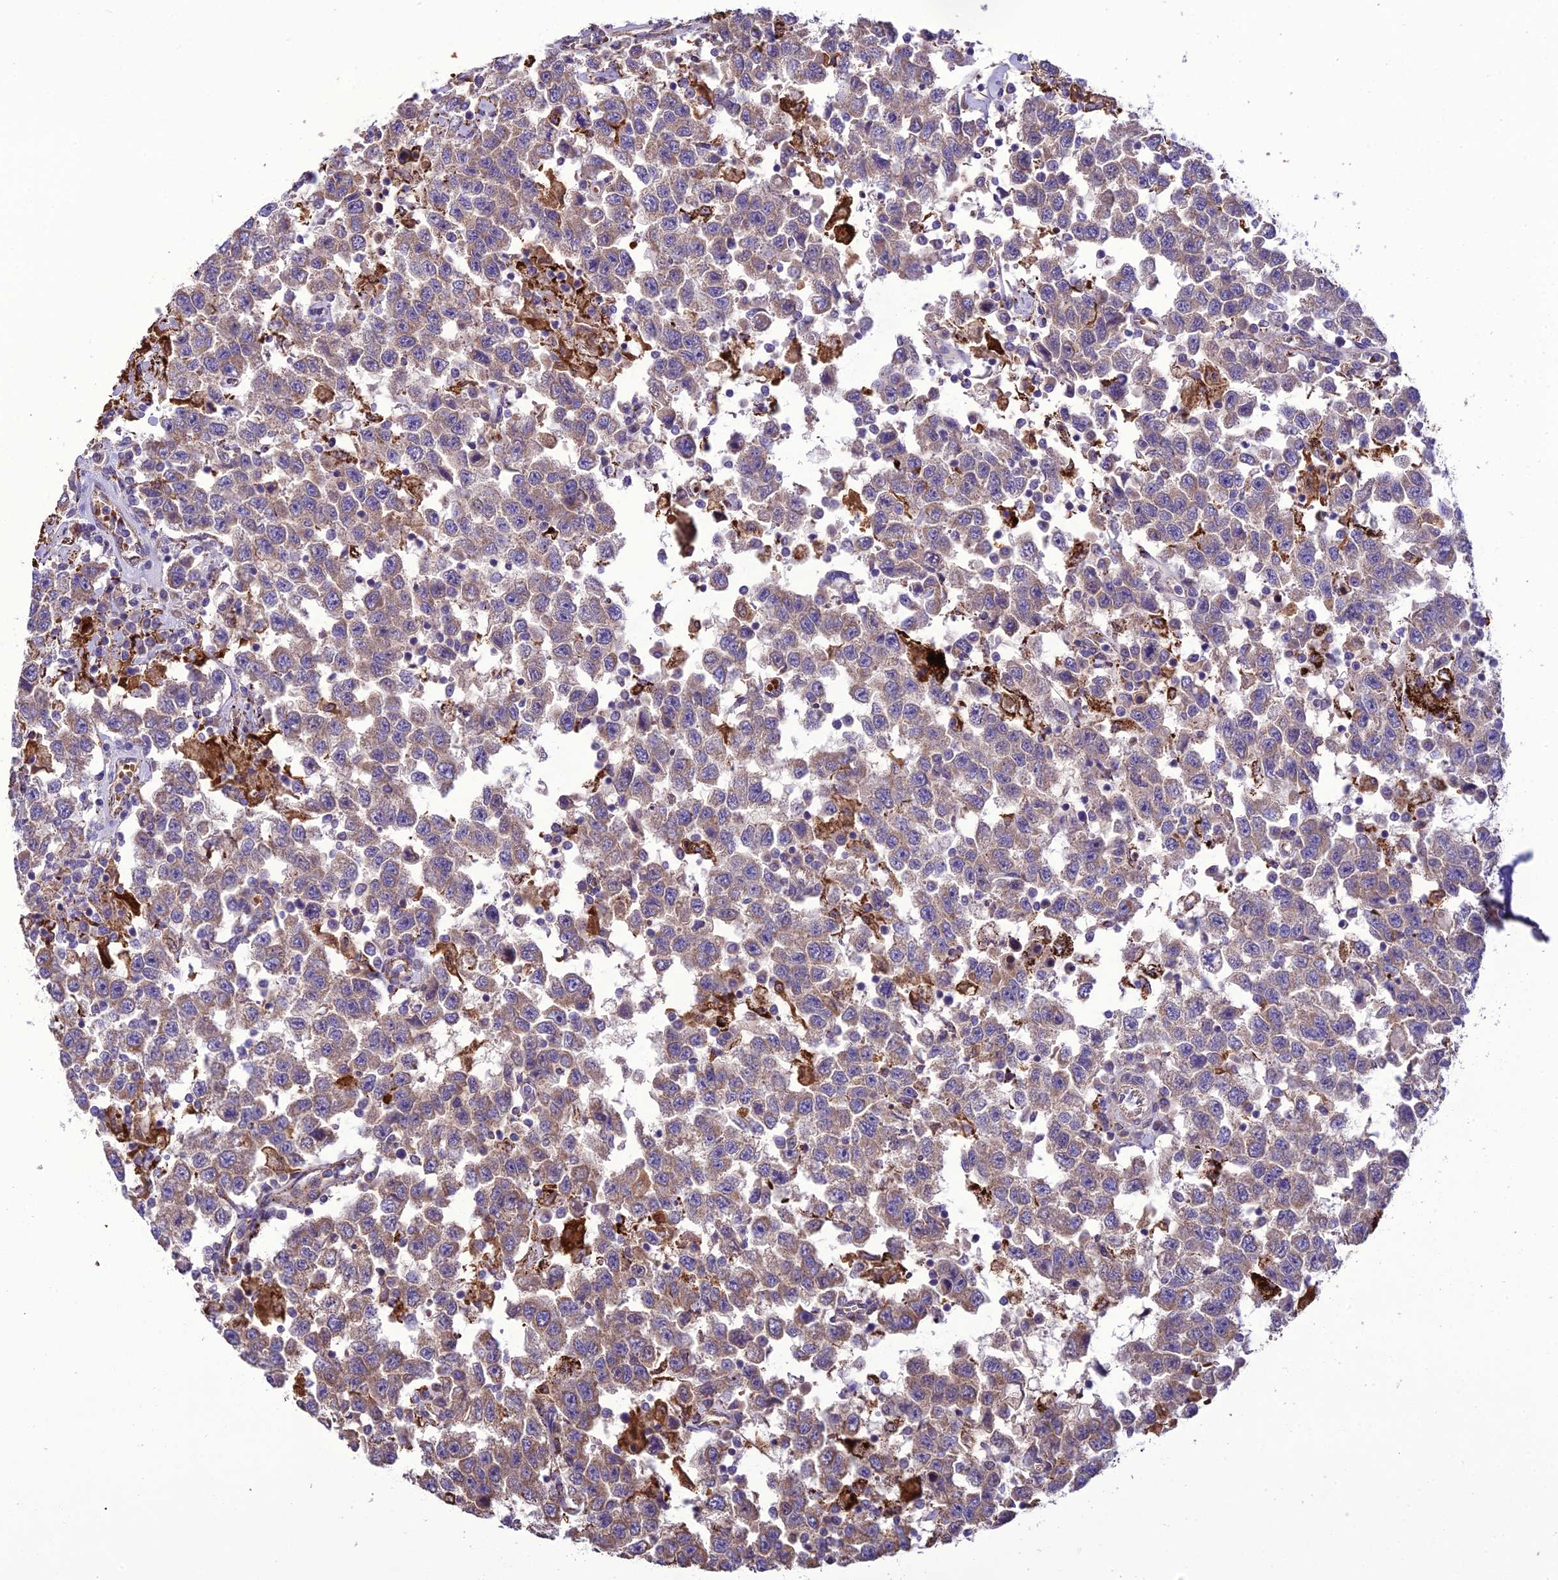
{"staining": {"intensity": "weak", "quantity": ">75%", "location": "cytoplasmic/membranous"}, "tissue": "testis cancer", "cell_type": "Tumor cells", "image_type": "cancer", "snomed": [{"axis": "morphology", "description": "Seminoma, NOS"}, {"axis": "topography", "description": "Testis"}], "caption": "DAB (3,3'-diaminobenzidine) immunohistochemical staining of testis cancer (seminoma) shows weak cytoplasmic/membranous protein positivity in approximately >75% of tumor cells.", "gene": "TBC1D24", "patient": {"sex": "male", "age": 41}}